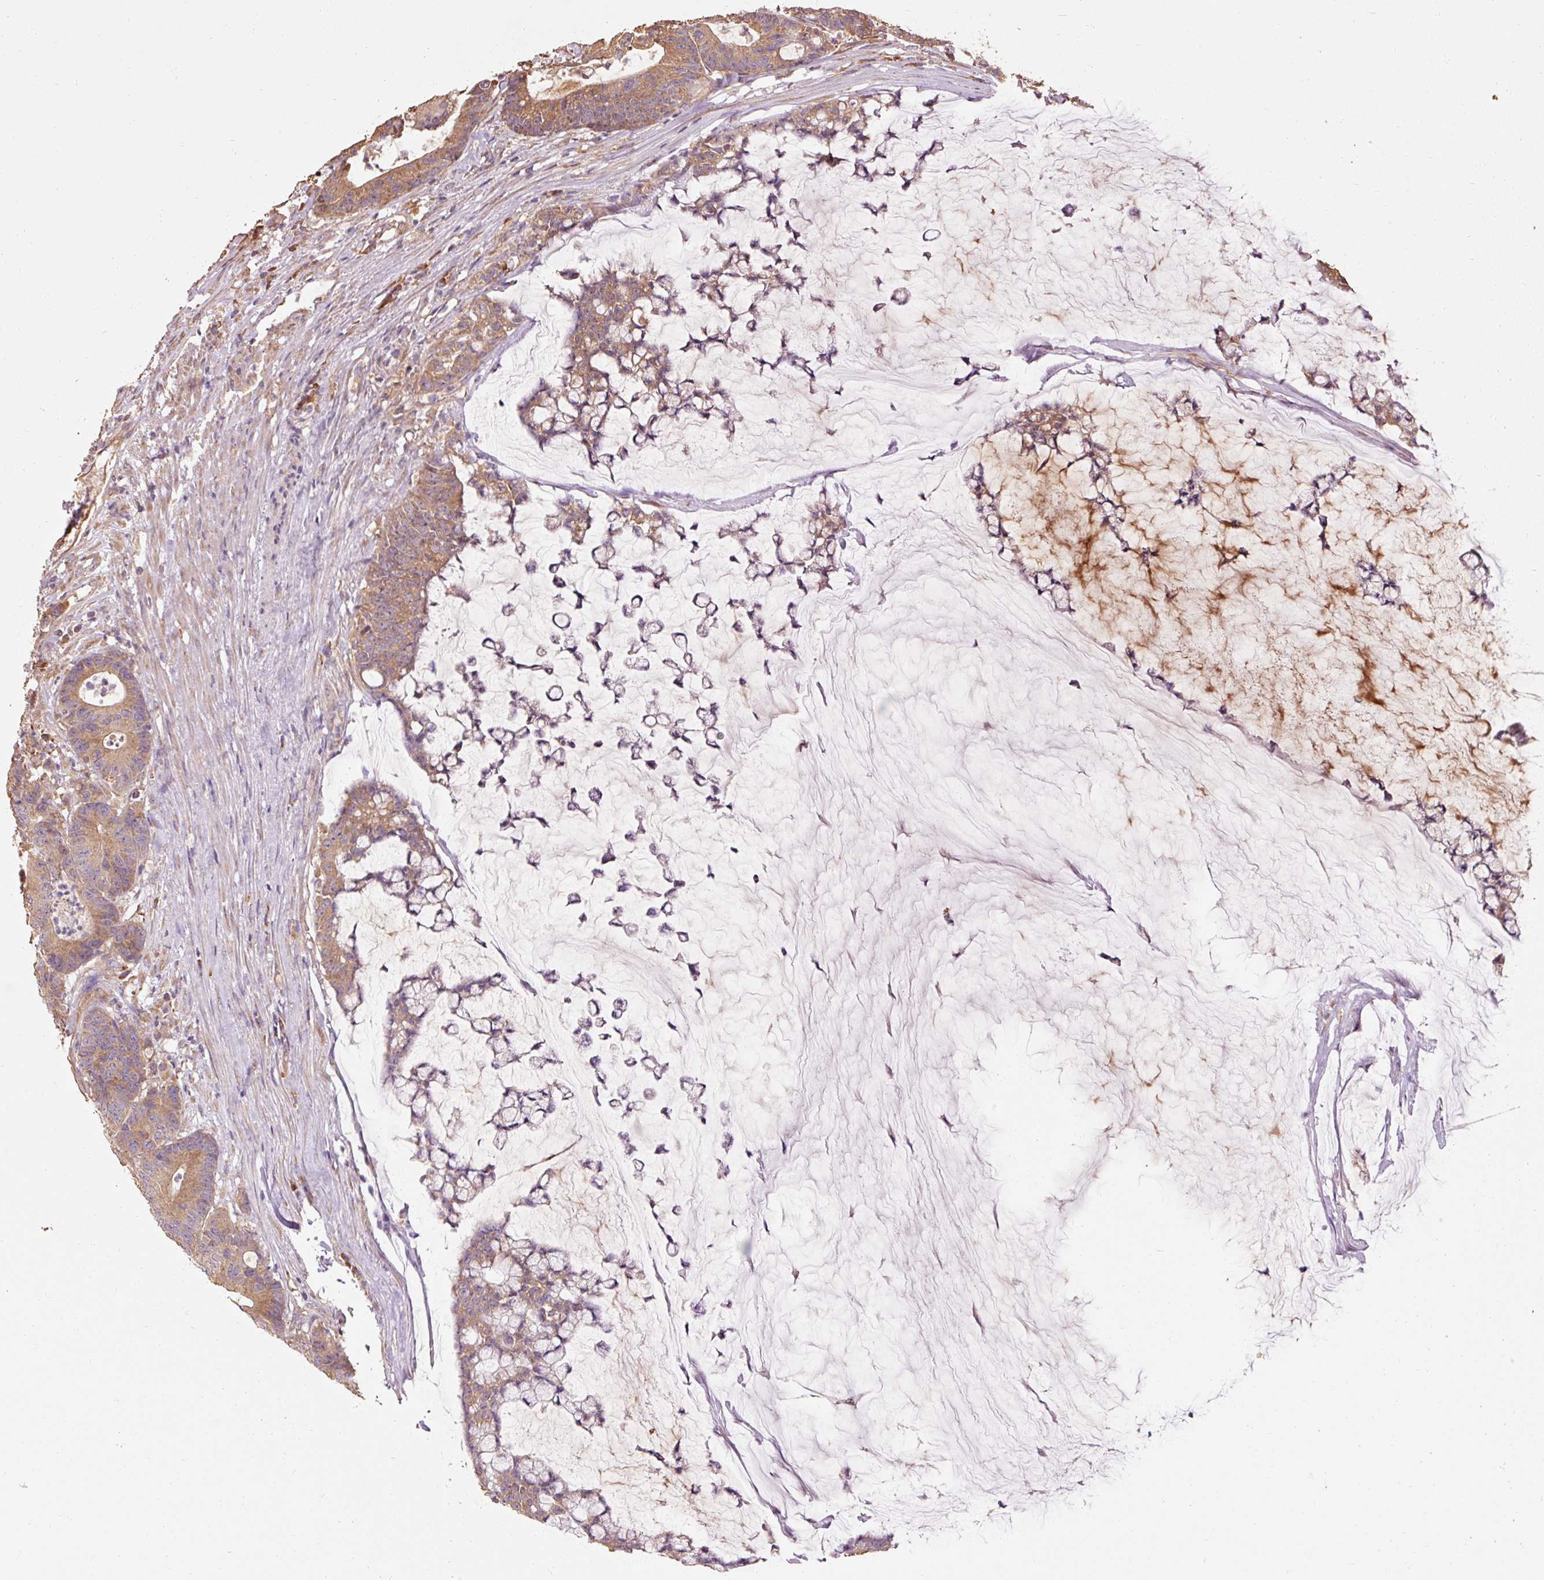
{"staining": {"intensity": "moderate", "quantity": ">75%", "location": "cytoplasmic/membranous"}, "tissue": "colorectal cancer", "cell_type": "Tumor cells", "image_type": "cancer", "snomed": [{"axis": "morphology", "description": "Adenocarcinoma, NOS"}, {"axis": "topography", "description": "Colon"}], "caption": "Colorectal cancer (adenocarcinoma) stained with a brown dye exhibits moderate cytoplasmic/membranous positive staining in about >75% of tumor cells.", "gene": "EFHC1", "patient": {"sex": "female", "age": 84}}